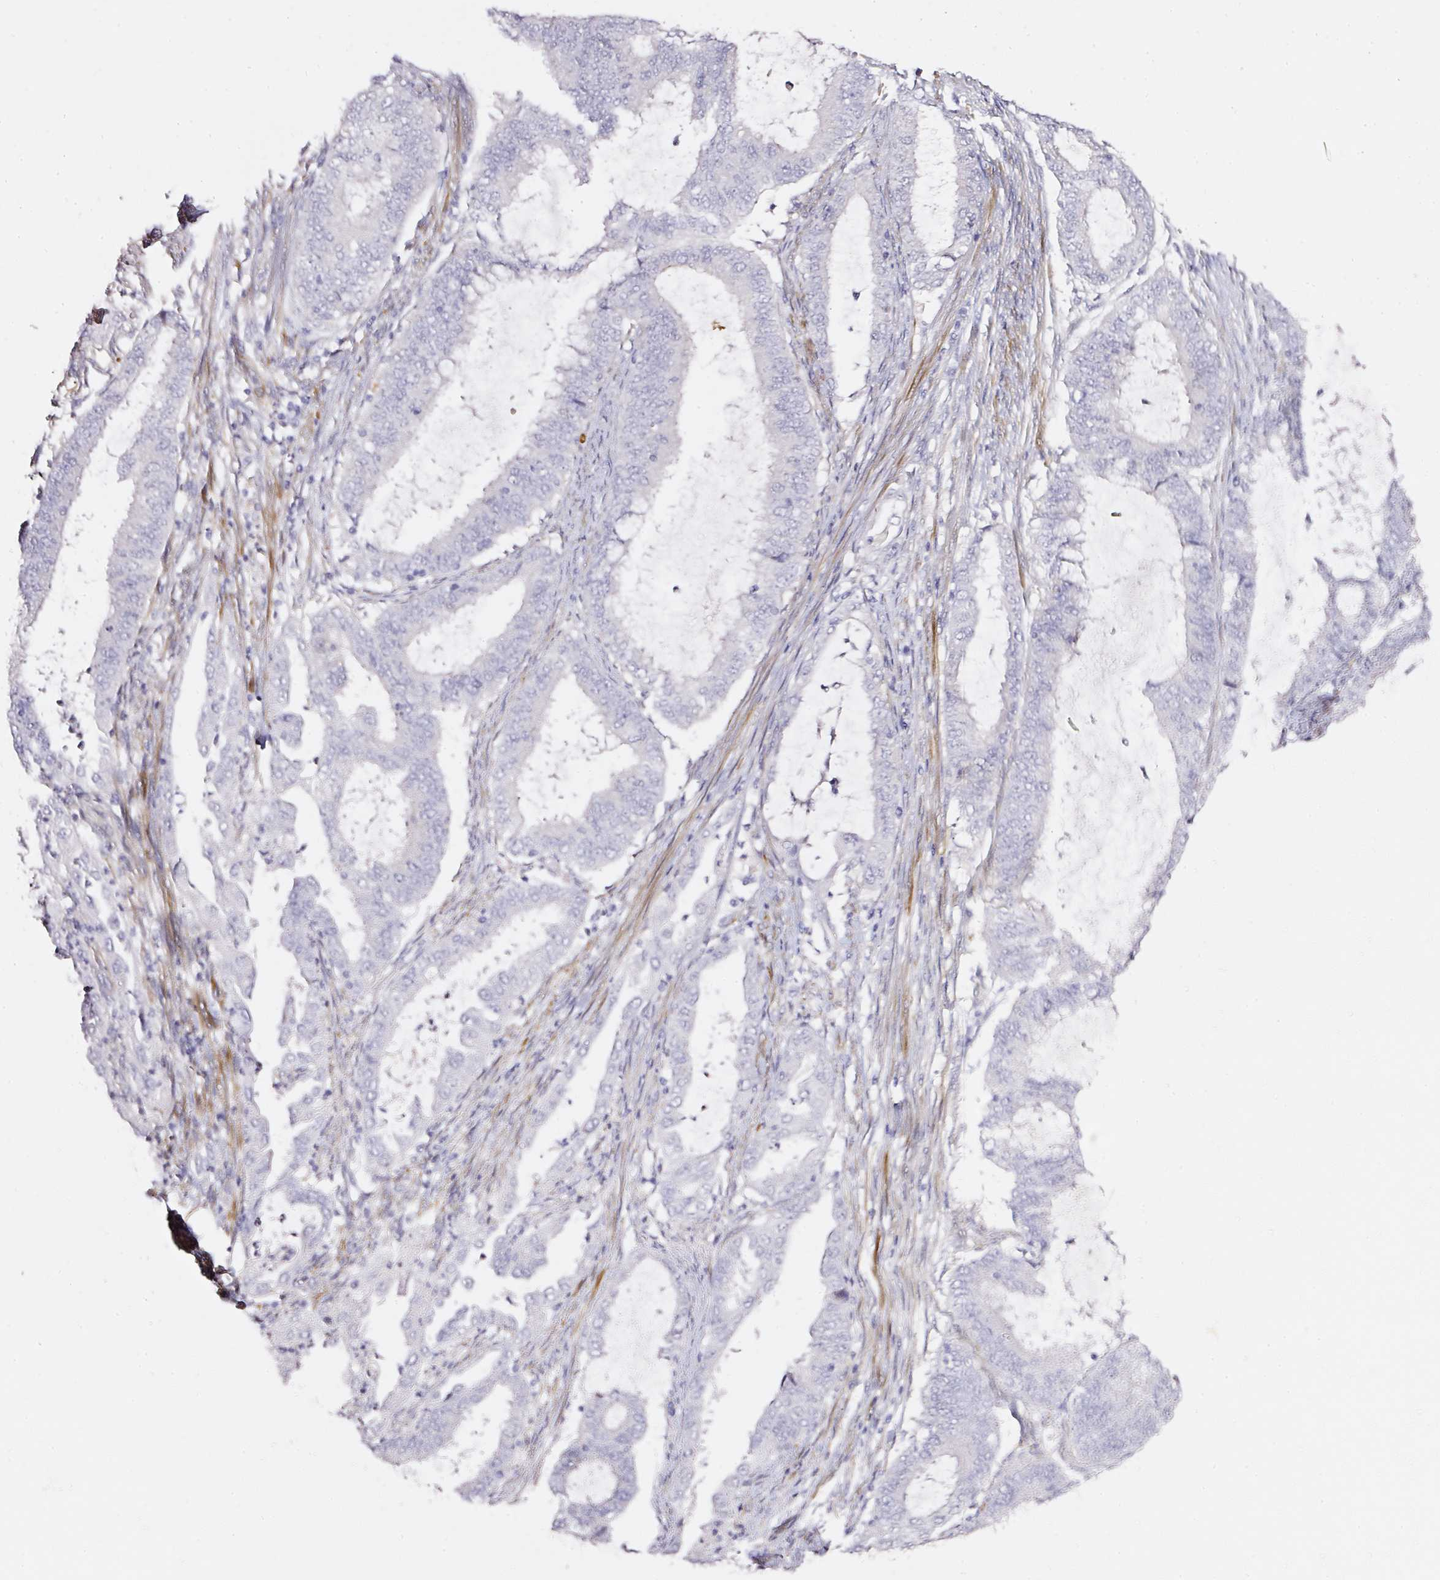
{"staining": {"intensity": "negative", "quantity": "none", "location": "none"}, "tissue": "endometrial cancer", "cell_type": "Tumor cells", "image_type": "cancer", "snomed": [{"axis": "morphology", "description": "Adenocarcinoma, NOS"}, {"axis": "topography", "description": "Endometrium"}], "caption": "Tumor cells are negative for protein expression in human adenocarcinoma (endometrial).", "gene": "TOGARAM1", "patient": {"sex": "female", "age": 51}}